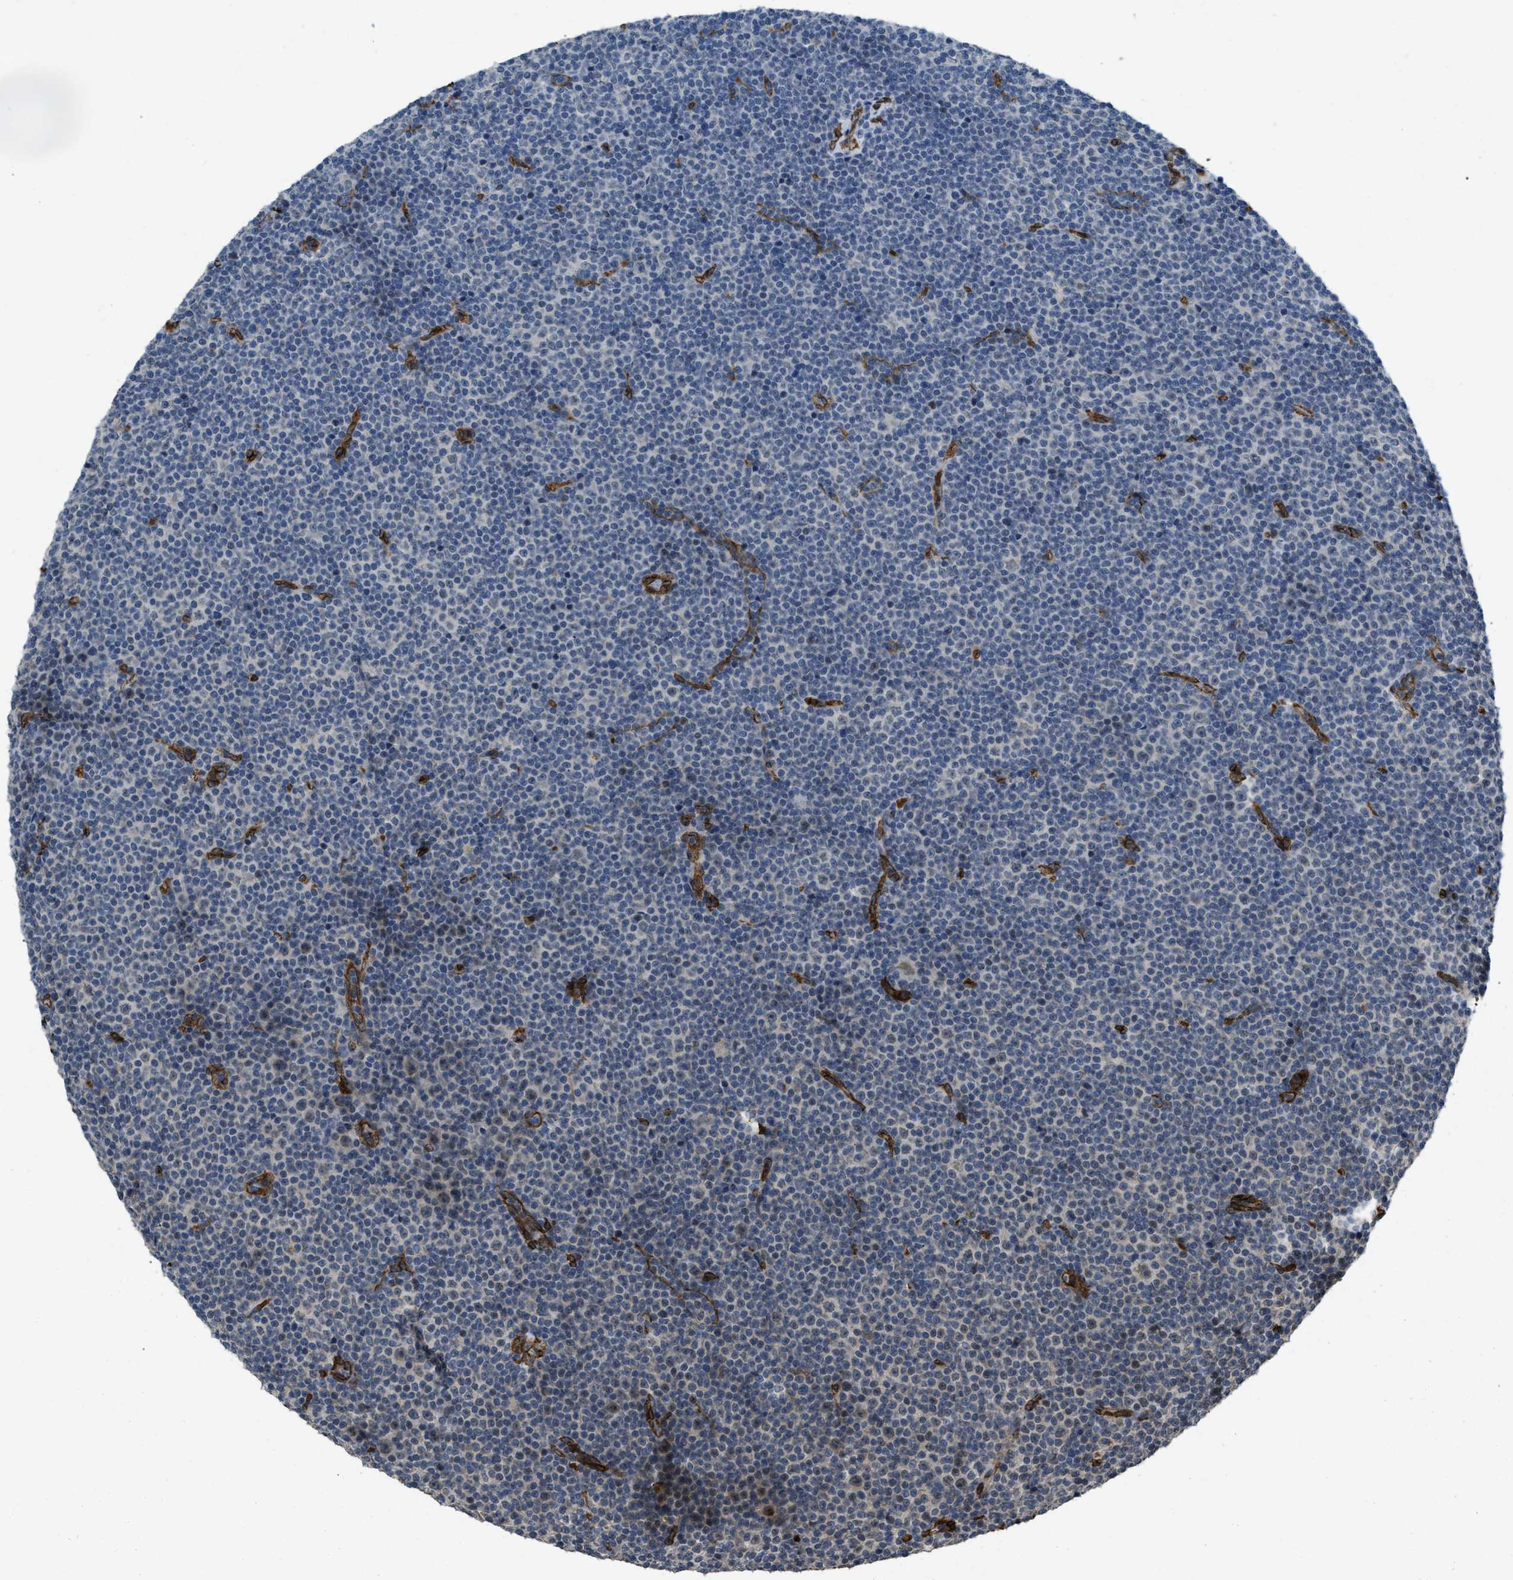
{"staining": {"intensity": "negative", "quantity": "none", "location": "none"}, "tissue": "lymphoma", "cell_type": "Tumor cells", "image_type": "cancer", "snomed": [{"axis": "morphology", "description": "Malignant lymphoma, non-Hodgkin's type, Low grade"}, {"axis": "topography", "description": "Lymph node"}], "caption": "Tumor cells show no significant staining in lymphoma. (DAB (3,3'-diaminobenzidine) immunohistochemistry, high magnification).", "gene": "NMB", "patient": {"sex": "female", "age": 67}}